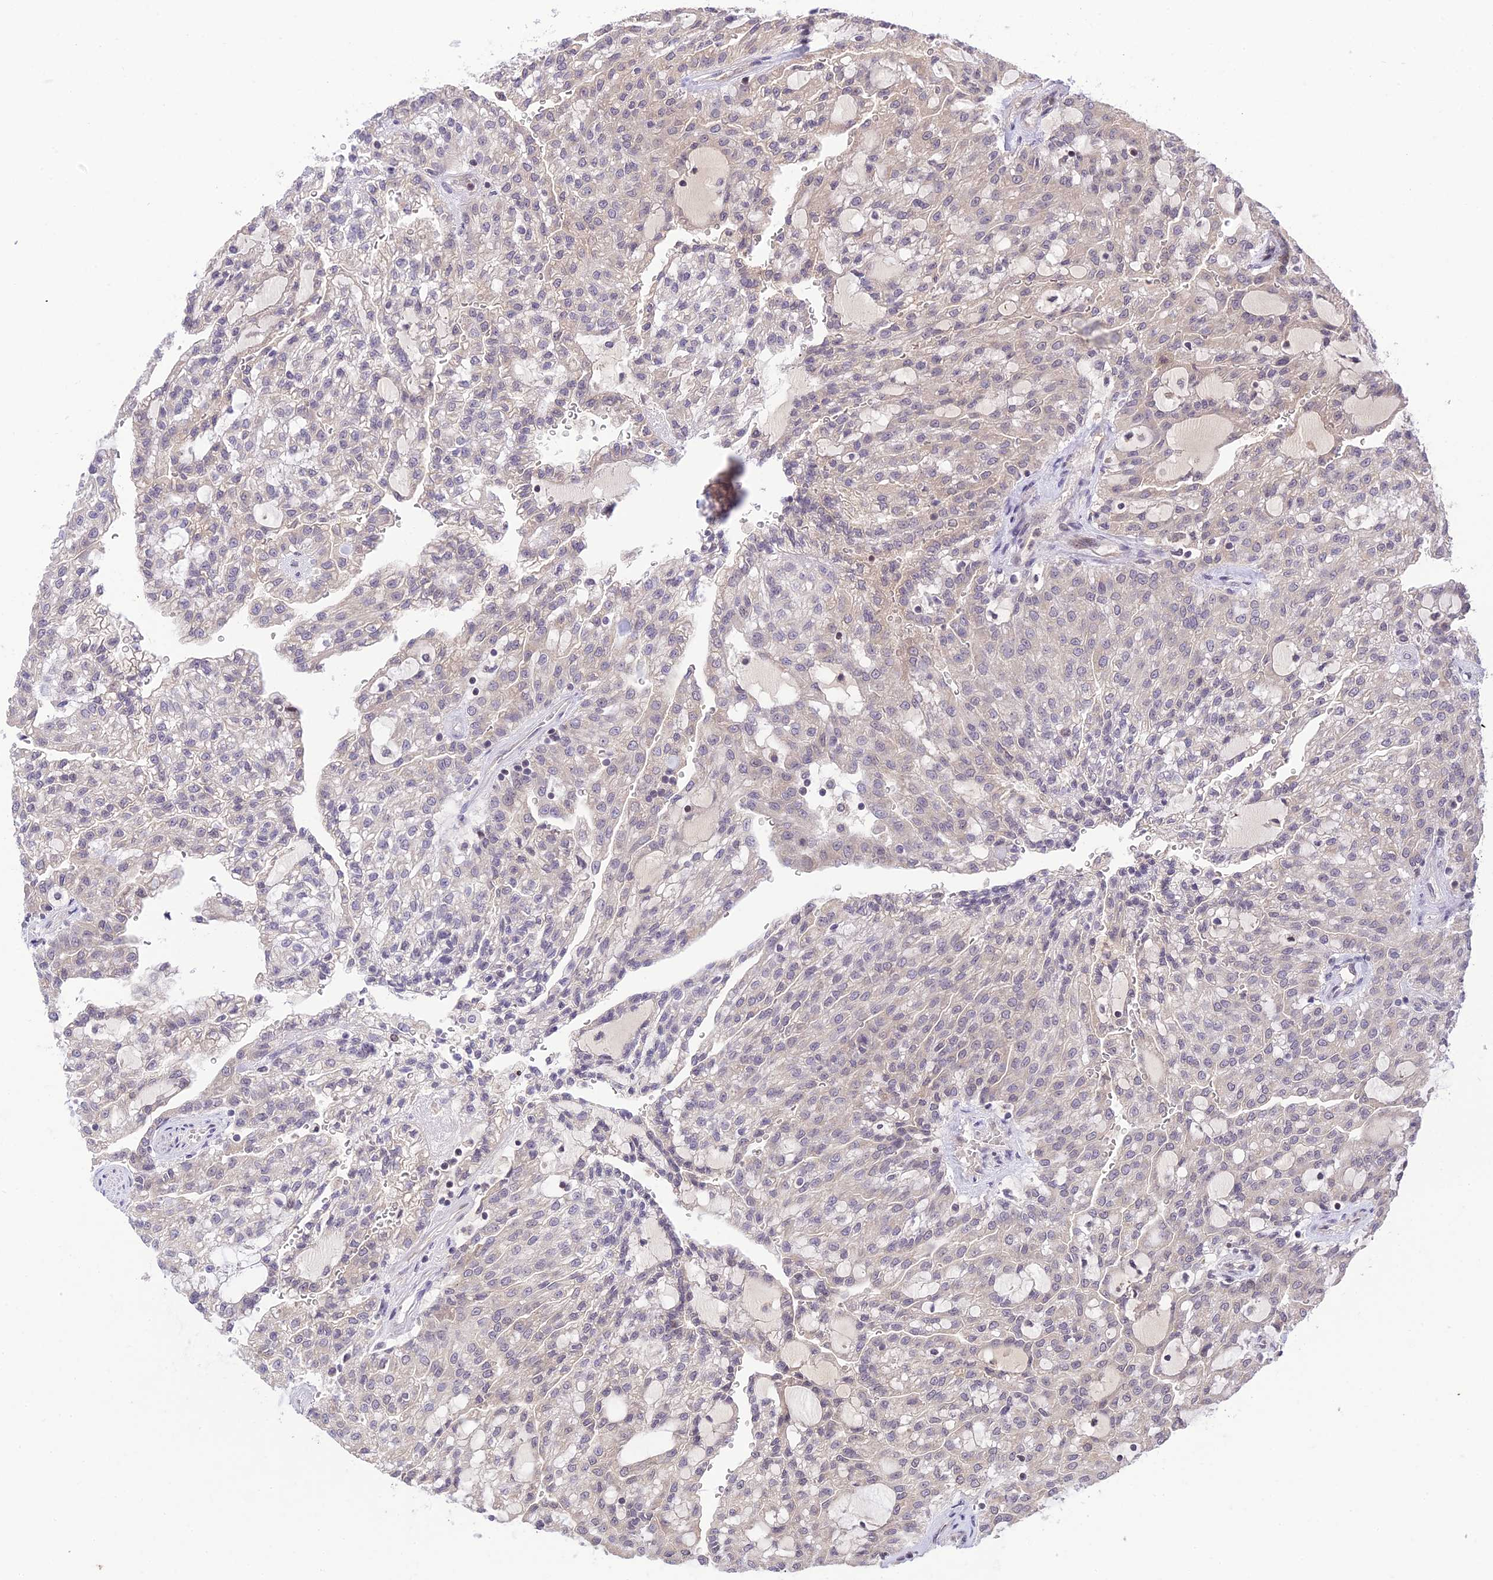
{"staining": {"intensity": "negative", "quantity": "none", "location": "none"}, "tissue": "renal cancer", "cell_type": "Tumor cells", "image_type": "cancer", "snomed": [{"axis": "morphology", "description": "Adenocarcinoma, NOS"}, {"axis": "topography", "description": "Kidney"}], "caption": "Tumor cells are negative for protein expression in human renal adenocarcinoma.", "gene": "TEKT1", "patient": {"sex": "male", "age": 63}}